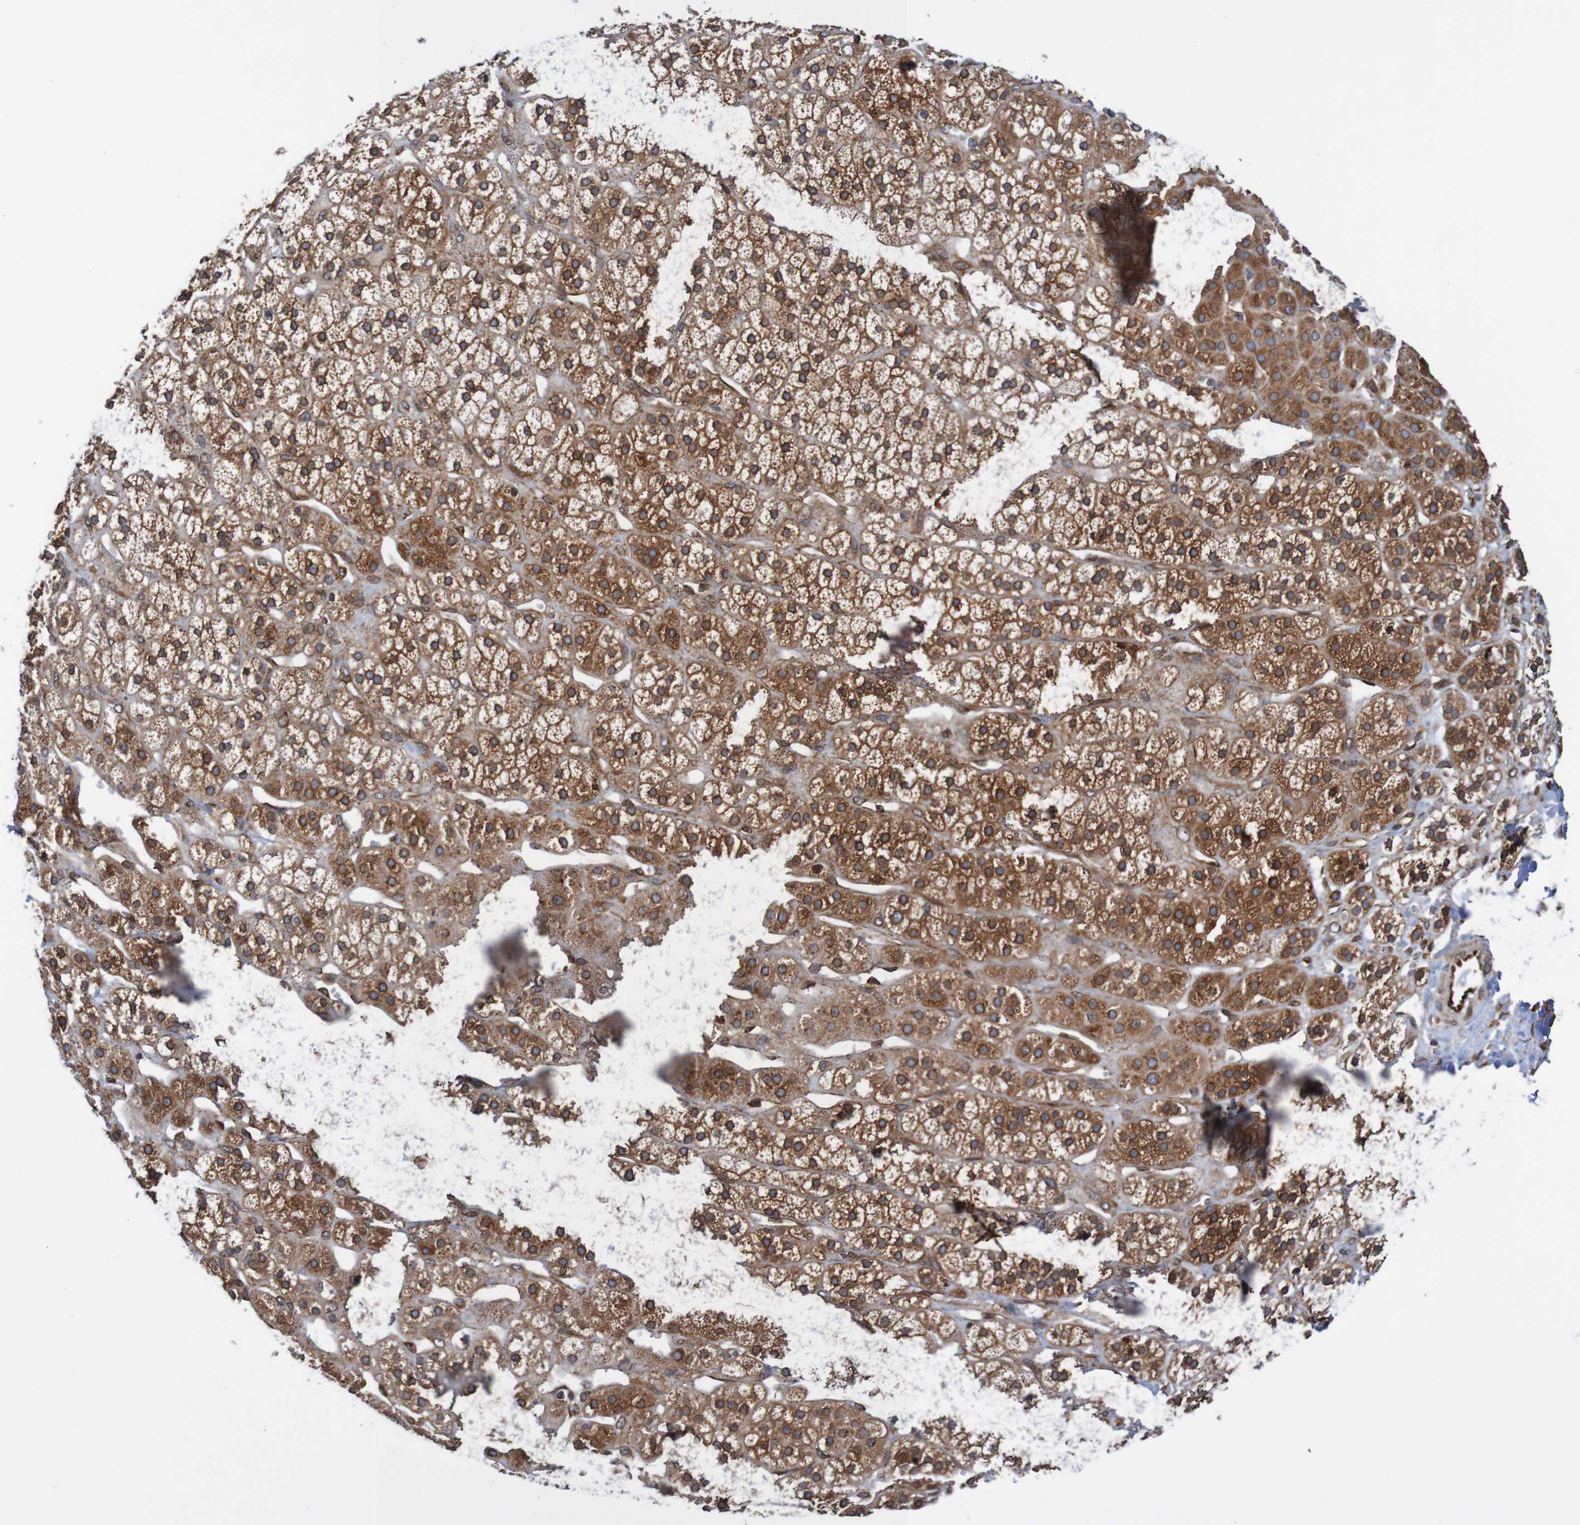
{"staining": {"intensity": "moderate", "quantity": ">75%", "location": "cytoplasmic/membranous"}, "tissue": "adrenal gland", "cell_type": "Glandular cells", "image_type": "normal", "snomed": [{"axis": "morphology", "description": "Normal tissue, NOS"}, {"axis": "topography", "description": "Adrenal gland"}], "caption": "Adrenal gland stained with DAB immunohistochemistry (IHC) exhibits medium levels of moderate cytoplasmic/membranous positivity in about >75% of glandular cells. (DAB (3,3'-diaminobenzidine) IHC with brightfield microscopy, high magnification).", "gene": "TMEM109", "patient": {"sex": "male", "age": 56}}